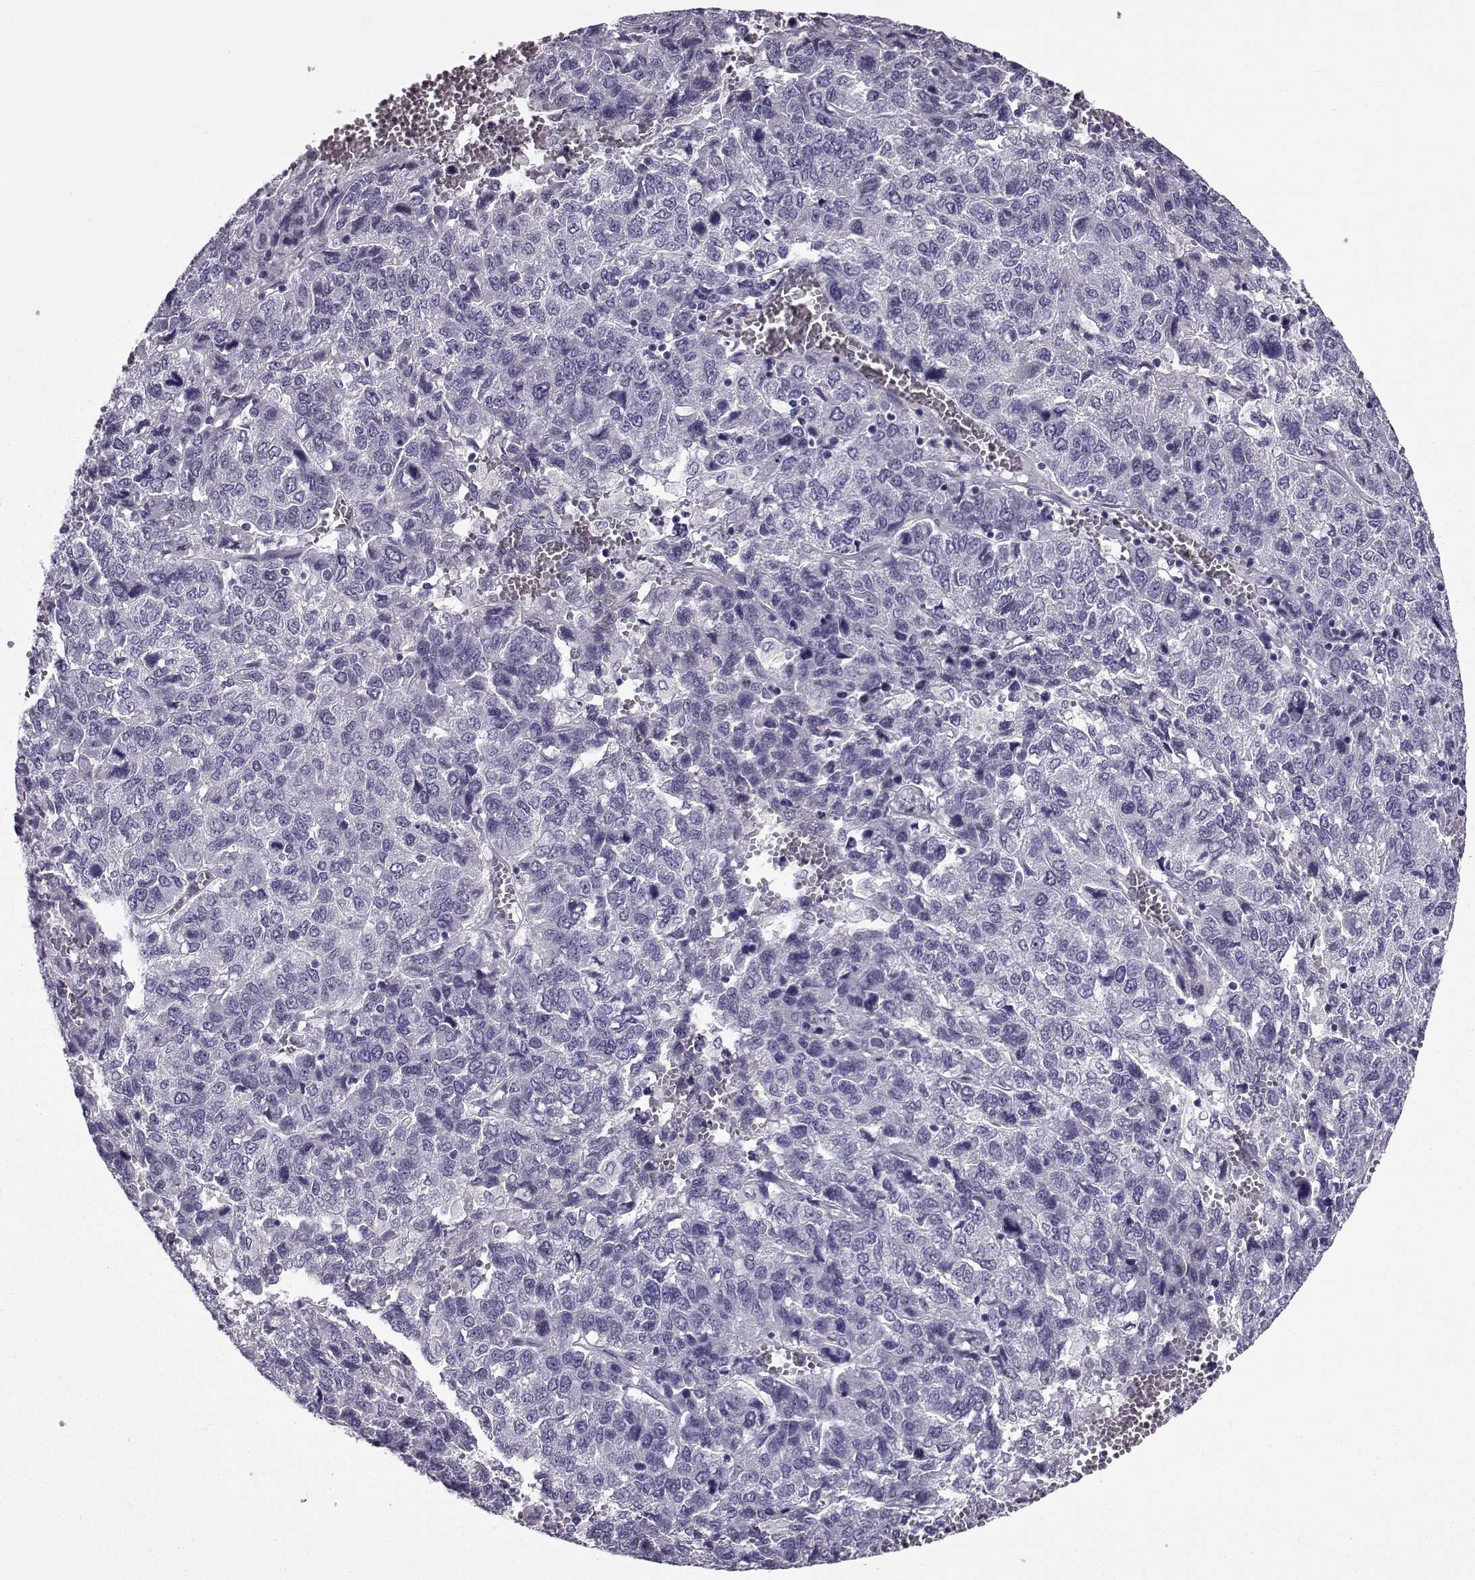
{"staining": {"intensity": "negative", "quantity": "none", "location": "none"}, "tissue": "liver cancer", "cell_type": "Tumor cells", "image_type": "cancer", "snomed": [{"axis": "morphology", "description": "Carcinoma, Hepatocellular, NOS"}, {"axis": "topography", "description": "Liver"}], "caption": "IHC photomicrograph of neoplastic tissue: liver hepatocellular carcinoma stained with DAB demonstrates no significant protein positivity in tumor cells.", "gene": "OIP5", "patient": {"sex": "male", "age": 69}}